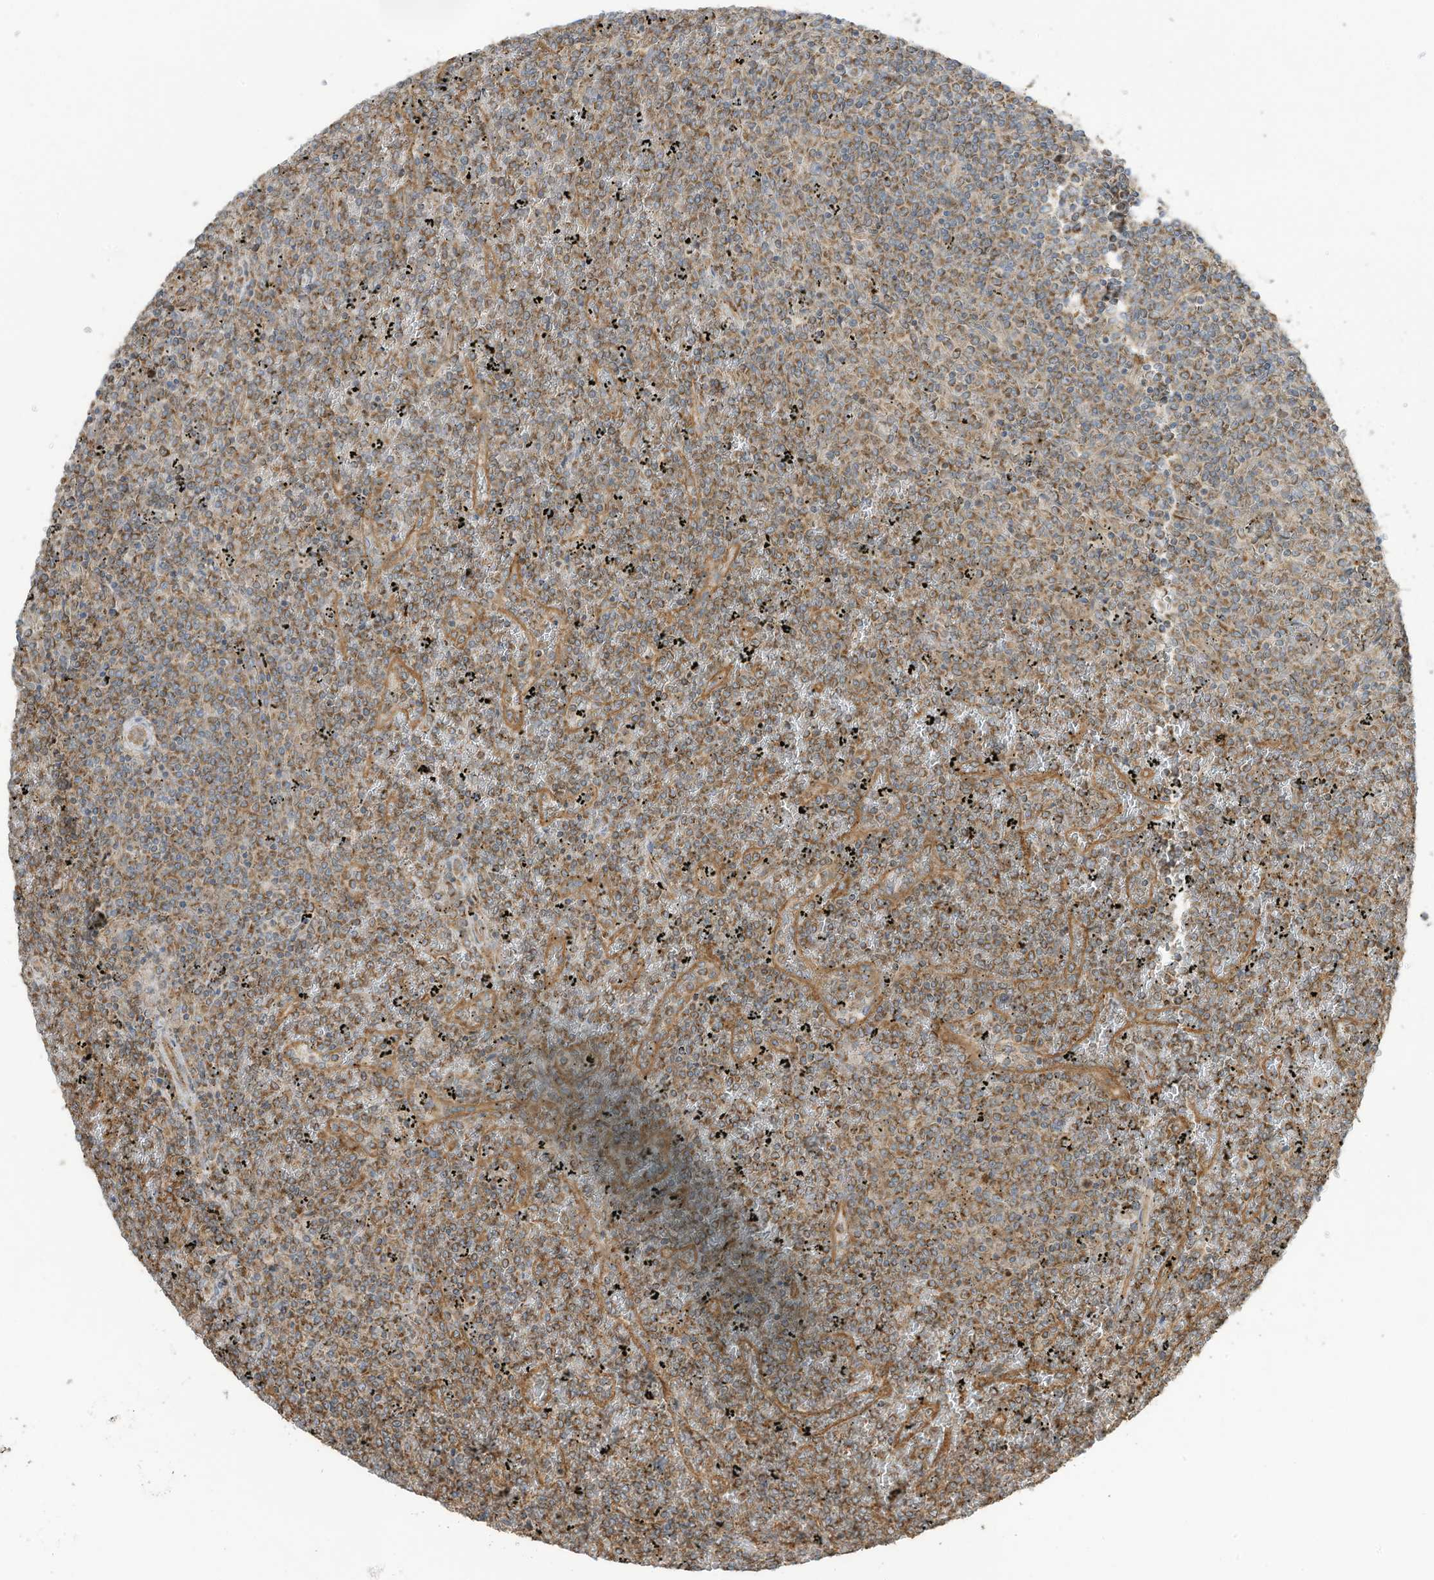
{"staining": {"intensity": "moderate", "quantity": ">75%", "location": "cytoplasmic/membranous"}, "tissue": "lymphoma", "cell_type": "Tumor cells", "image_type": "cancer", "snomed": [{"axis": "morphology", "description": "Malignant lymphoma, non-Hodgkin's type, Low grade"}, {"axis": "topography", "description": "Spleen"}], "caption": "This histopathology image displays immunohistochemistry (IHC) staining of human lymphoma, with medium moderate cytoplasmic/membranous positivity in about >75% of tumor cells.", "gene": "CGAS", "patient": {"sex": "female", "age": 19}}